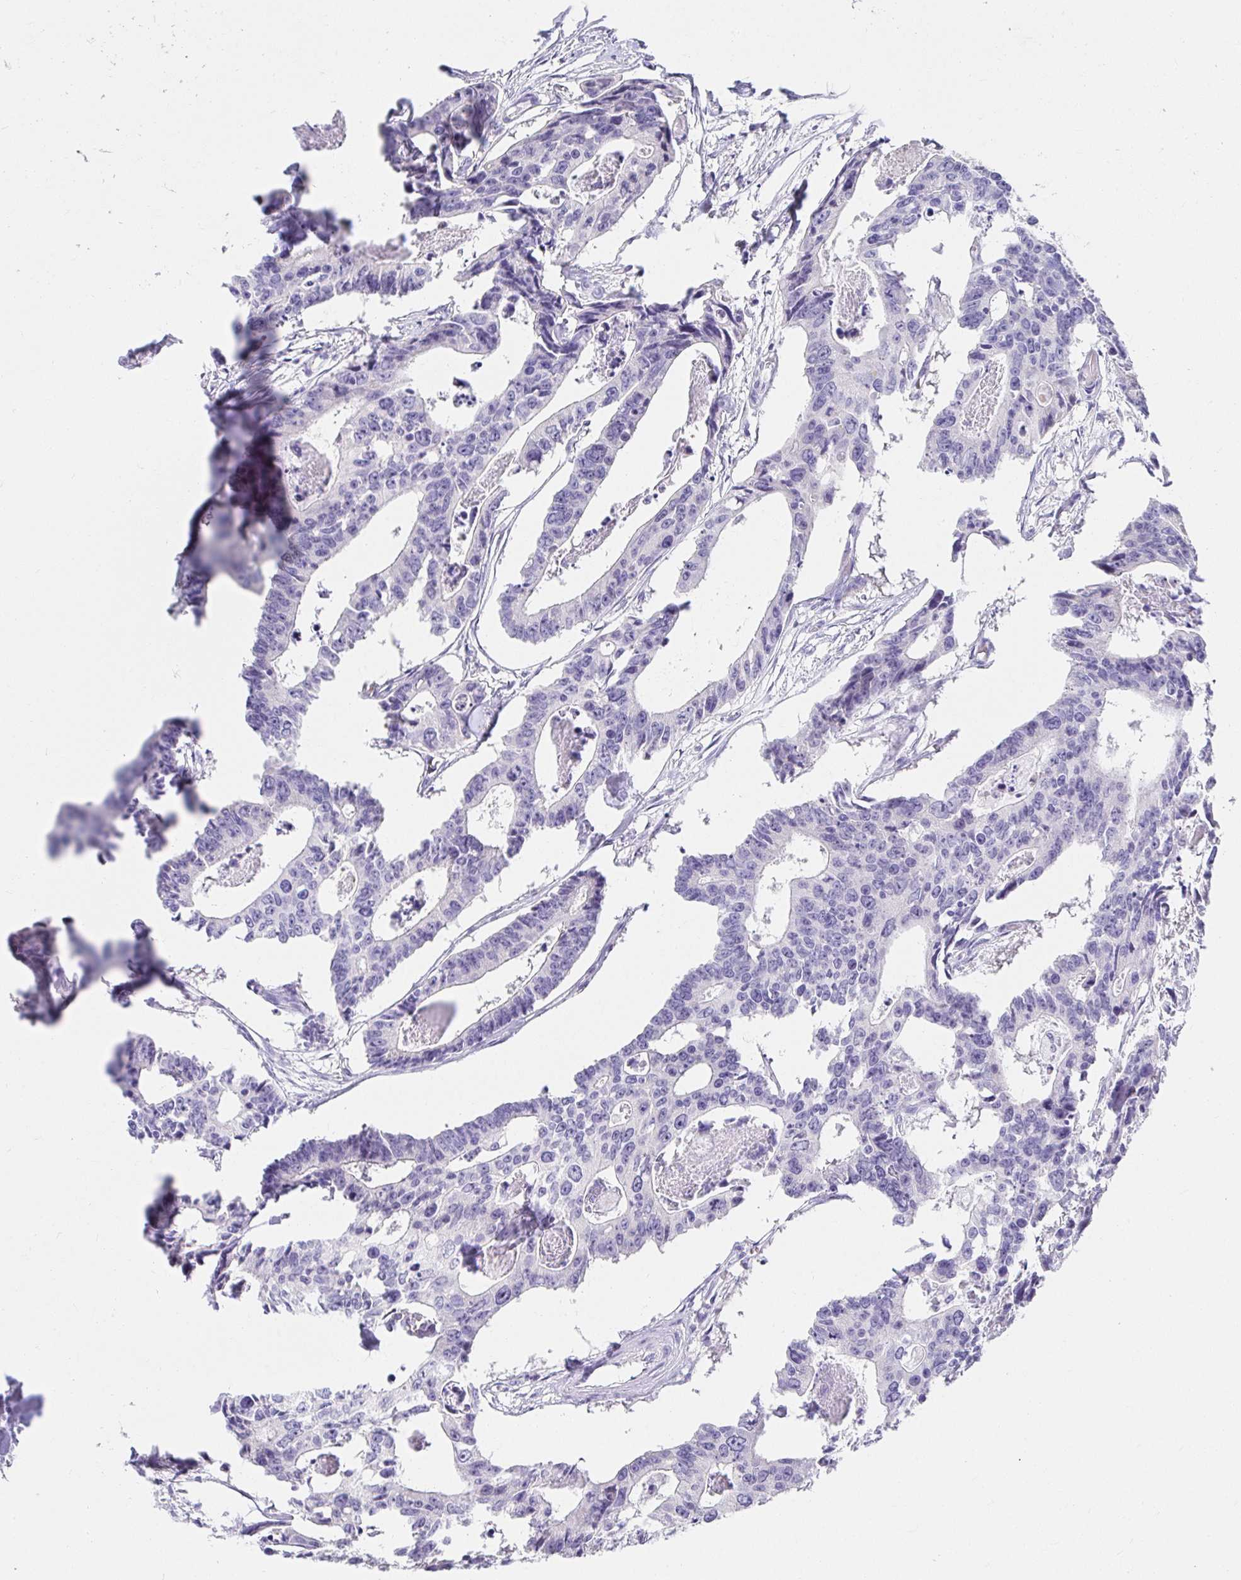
{"staining": {"intensity": "negative", "quantity": "none", "location": "none"}, "tissue": "colorectal cancer", "cell_type": "Tumor cells", "image_type": "cancer", "snomed": [{"axis": "morphology", "description": "Adenocarcinoma, NOS"}, {"axis": "topography", "description": "Rectum"}], "caption": "IHC micrograph of colorectal cancer stained for a protein (brown), which reveals no positivity in tumor cells. (Immunohistochemistry, brightfield microscopy, high magnification).", "gene": "VGLL1", "patient": {"sex": "male", "age": 57}}